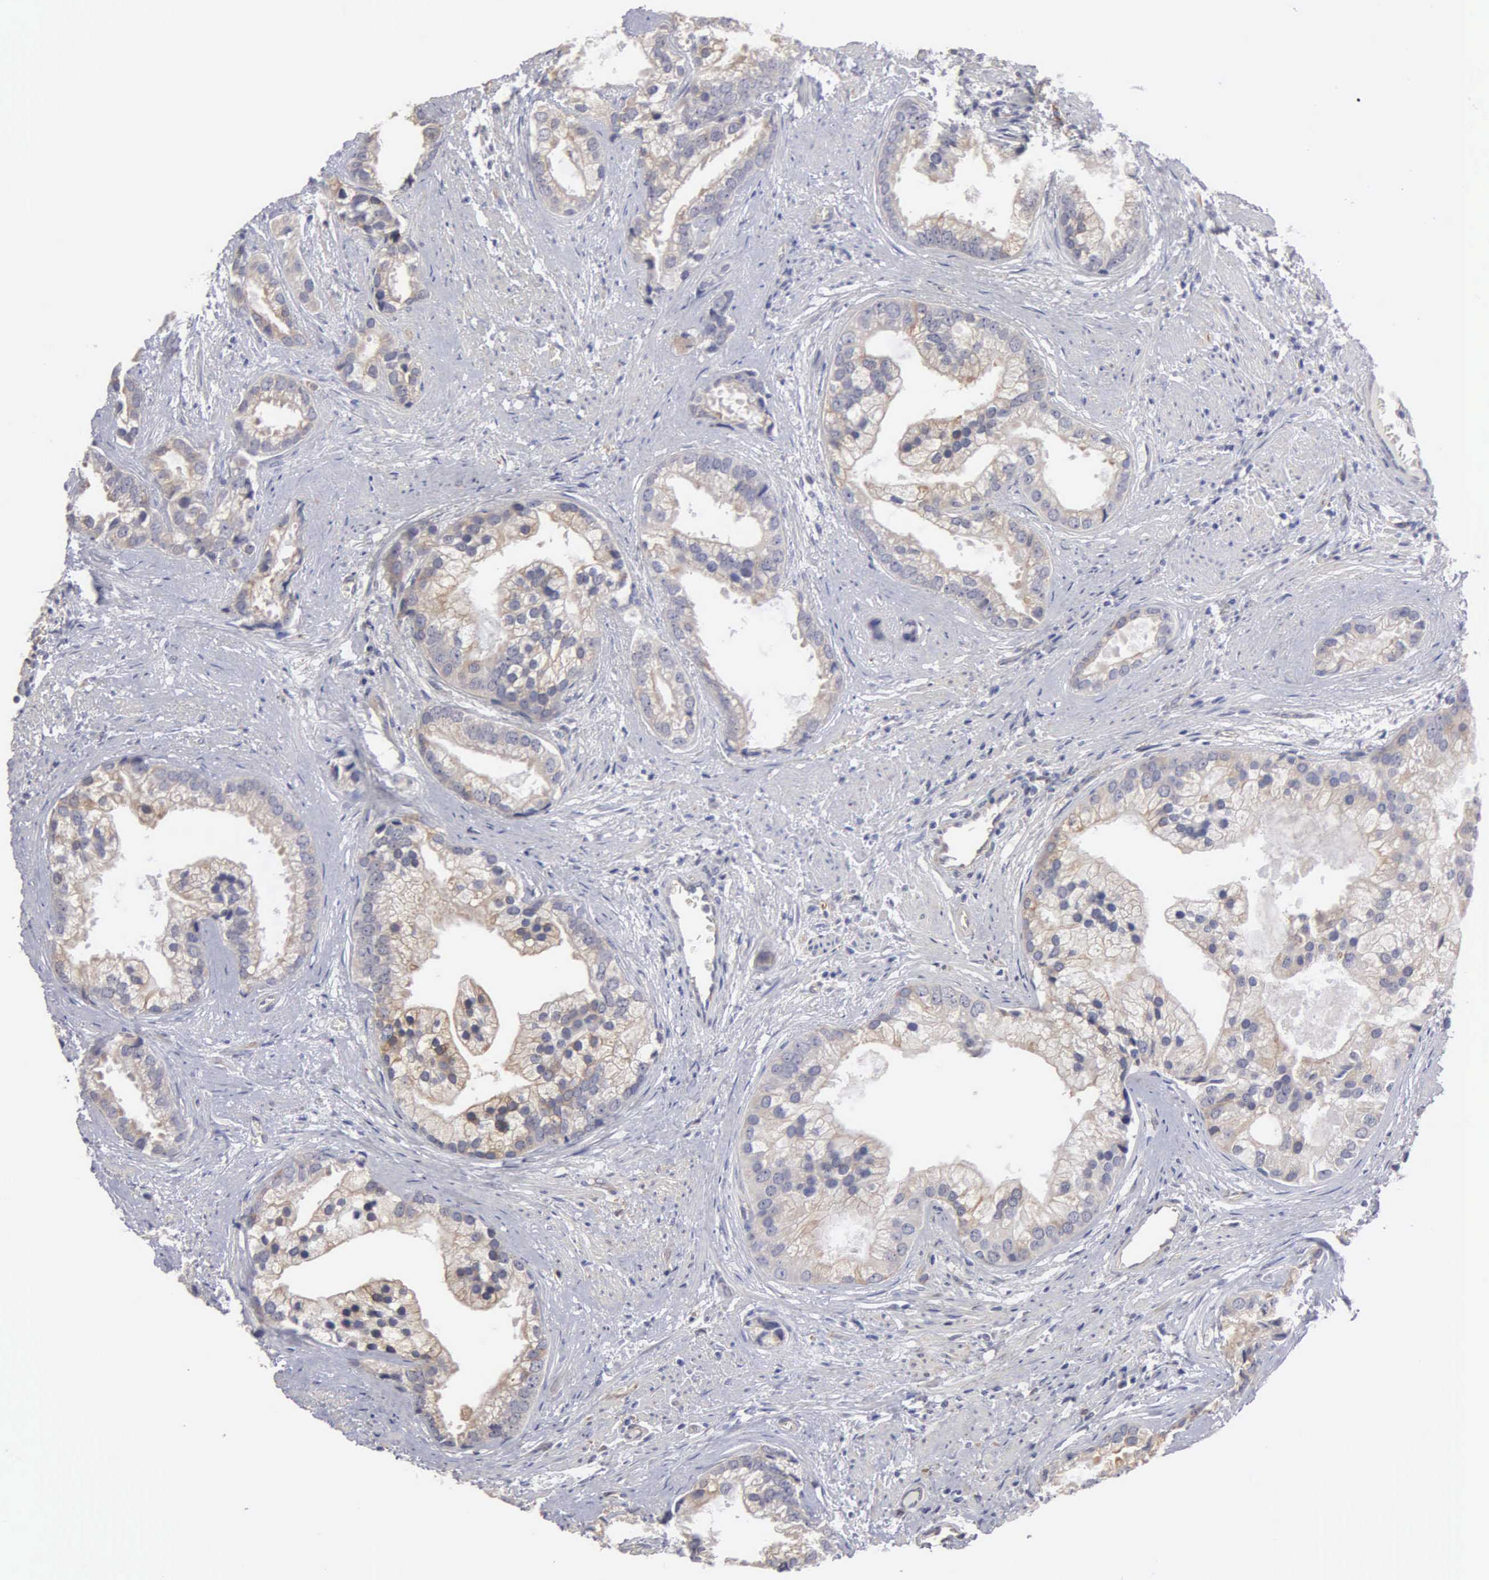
{"staining": {"intensity": "weak", "quantity": "<25%", "location": "cytoplasmic/membranous"}, "tissue": "prostate cancer", "cell_type": "Tumor cells", "image_type": "cancer", "snomed": [{"axis": "morphology", "description": "Adenocarcinoma, Medium grade"}, {"axis": "topography", "description": "Prostate"}], "caption": "Immunohistochemistry (IHC) image of prostate medium-grade adenocarcinoma stained for a protein (brown), which demonstrates no staining in tumor cells.", "gene": "LIN52", "patient": {"sex": "male", "age": 65}}